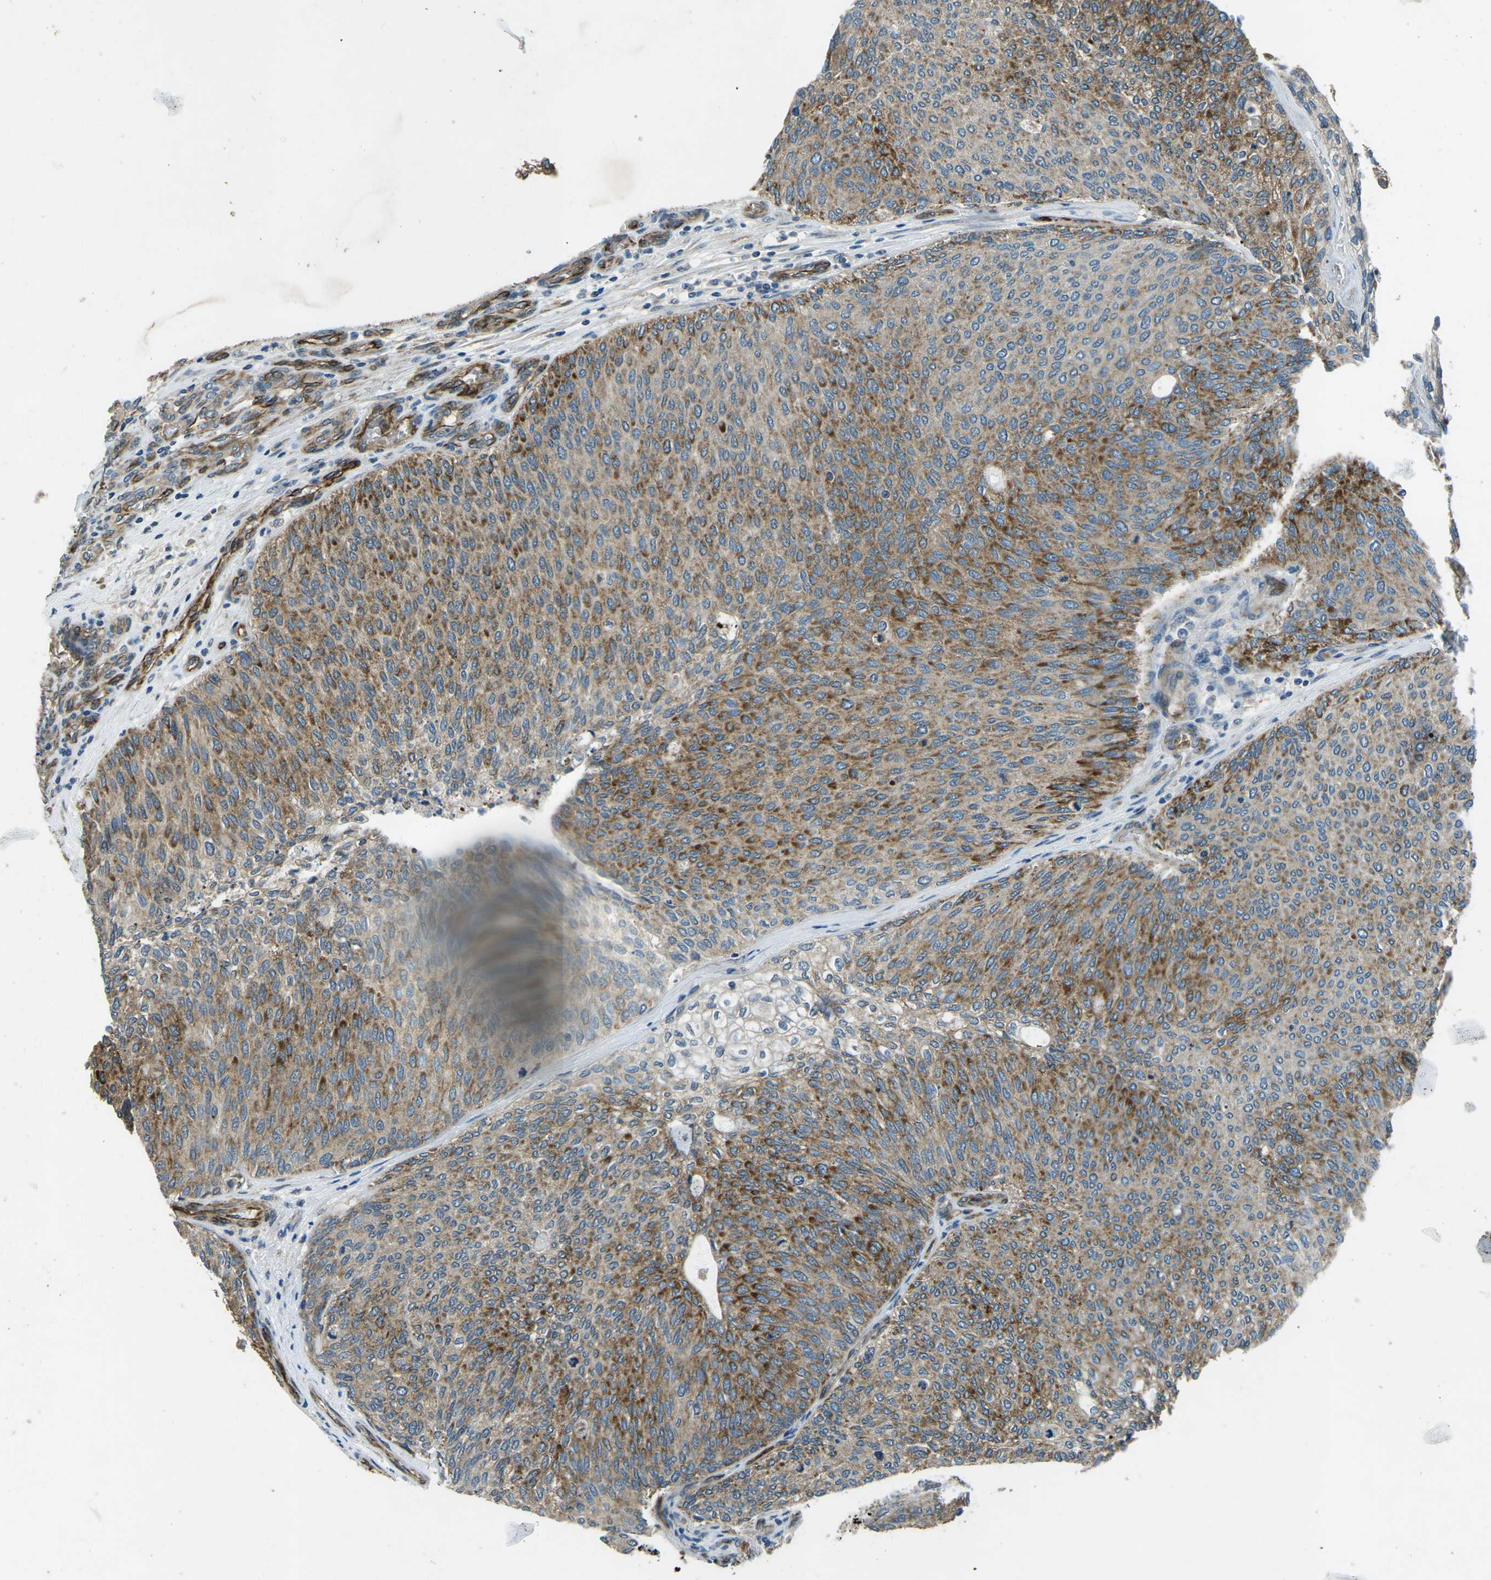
{"staining": {"intensity": "moderate", "quantity": ">75%", "location": "cytoplasmic/membranous"}, "tissue": "urothelial cancer", "cell_type": "Tumor cells", "image_type": "cancer", "snomed": [{"axis": "morphology", "description": "Urothelial carcinoma, Low grade"}, {"axis": "topography", "description": "Urinary bladder"}], "caption": "The photomicrograph demonstrates immunohistochemical staining of low-grade urothelial carcinoma. There is moderate cytoplasmic/membranous staining is identified in about >75% of tumor cells.", "gene": "AFAP1", "patient": {"sex": "female", "age": 79}}